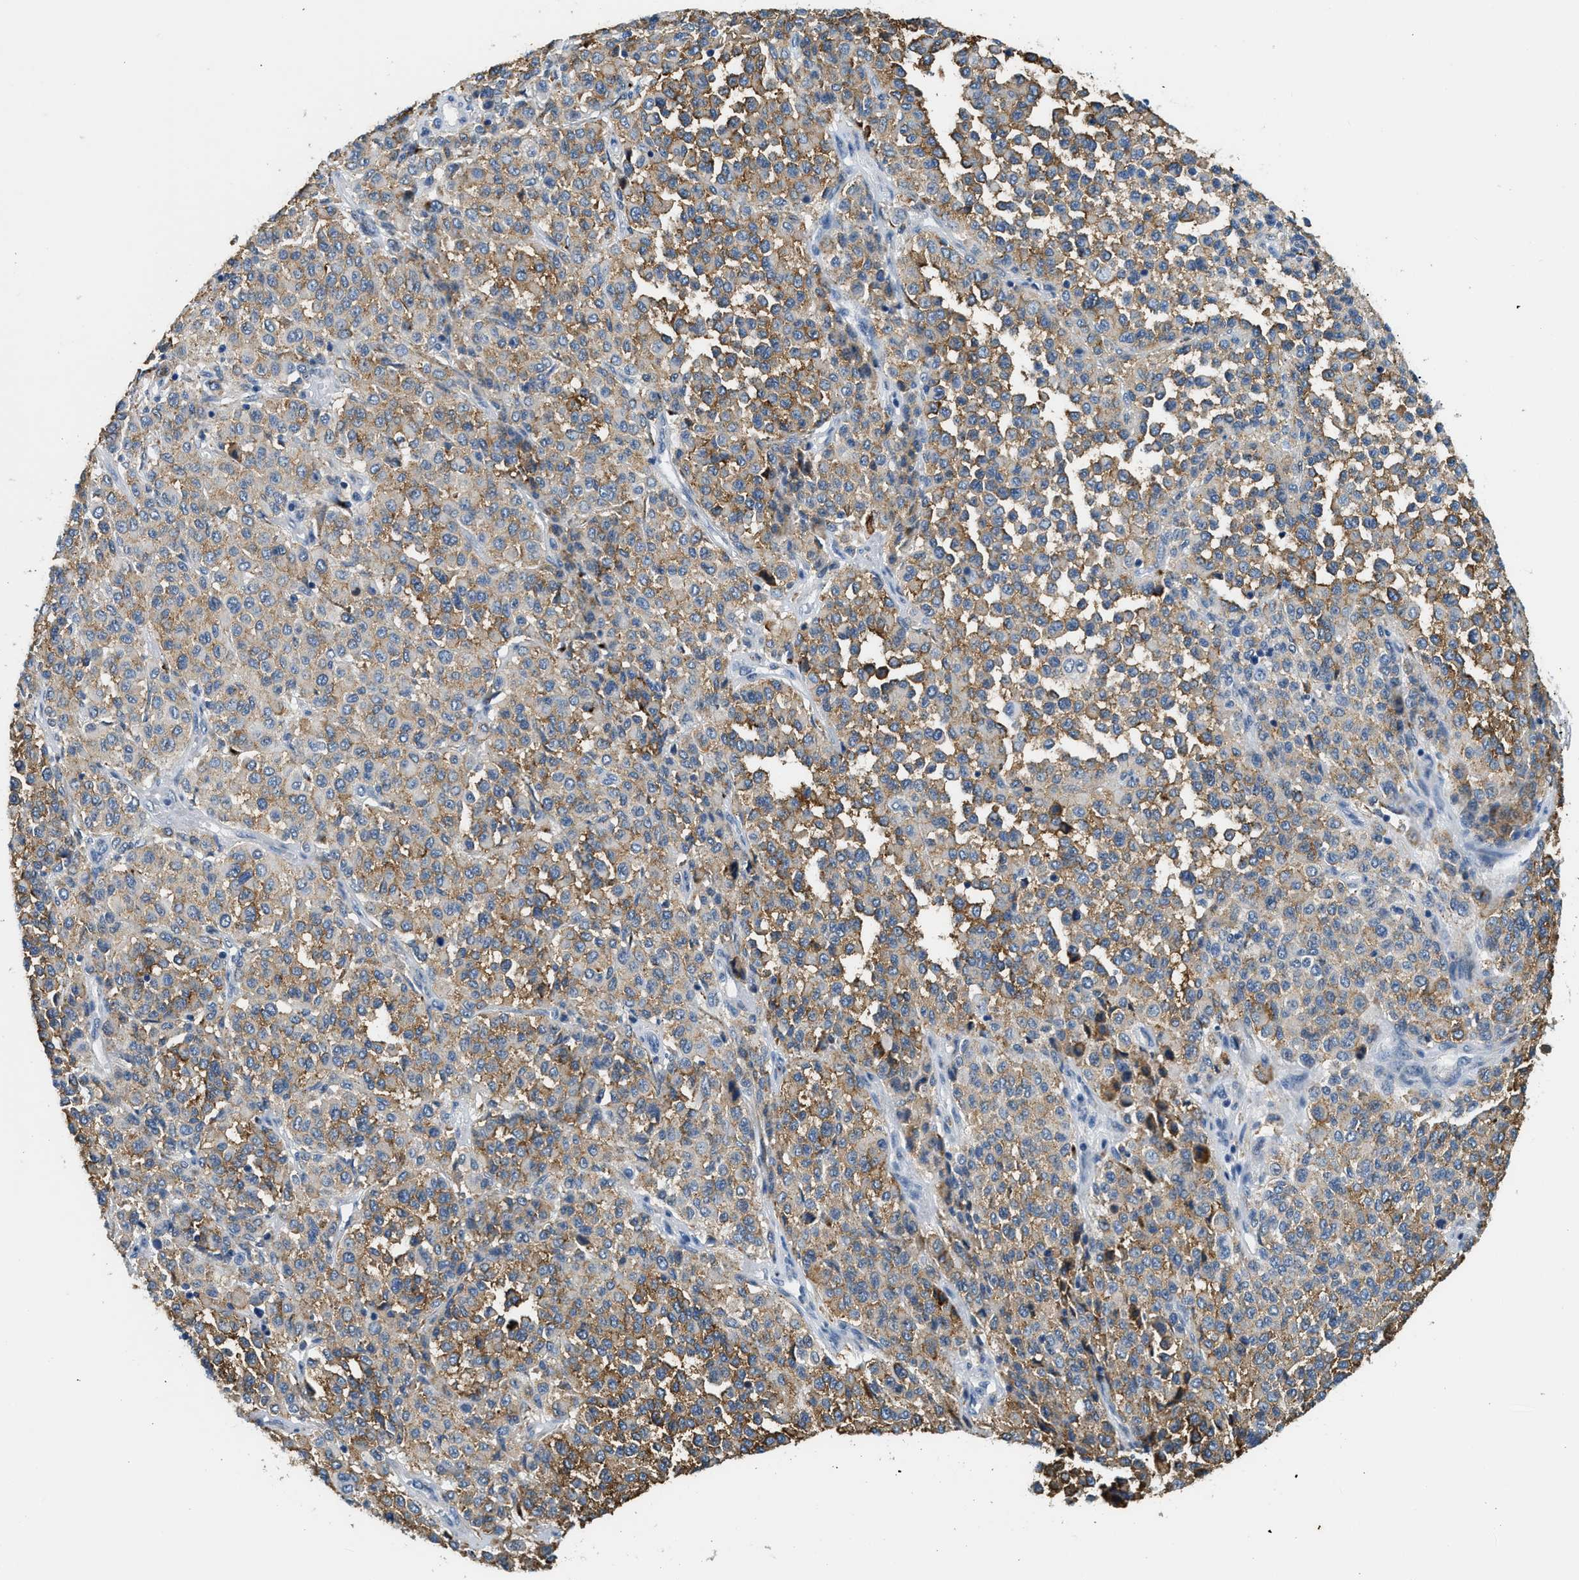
{"staining": {"intensity": "moderate", "quantity": ">75%", "location": "cytoplasmic/membranous"}, "tissue": "melanoma", "cell_type": "Tumor cells", "image_type": "cancer", "snomed": [{"axis": "morphology", "description": "Malignant melanoma, Metastatic site"}, {"axis": "topography", "description": "Pancreas"}], "caption": "Immunohistochemical staining of melanoma reveals medium levels of moderate cytoplasmic/membranous expression in approximately >75% of tumor cells.", "gene": "LRP1", "patient": {"sex": "female", "age": 30}}